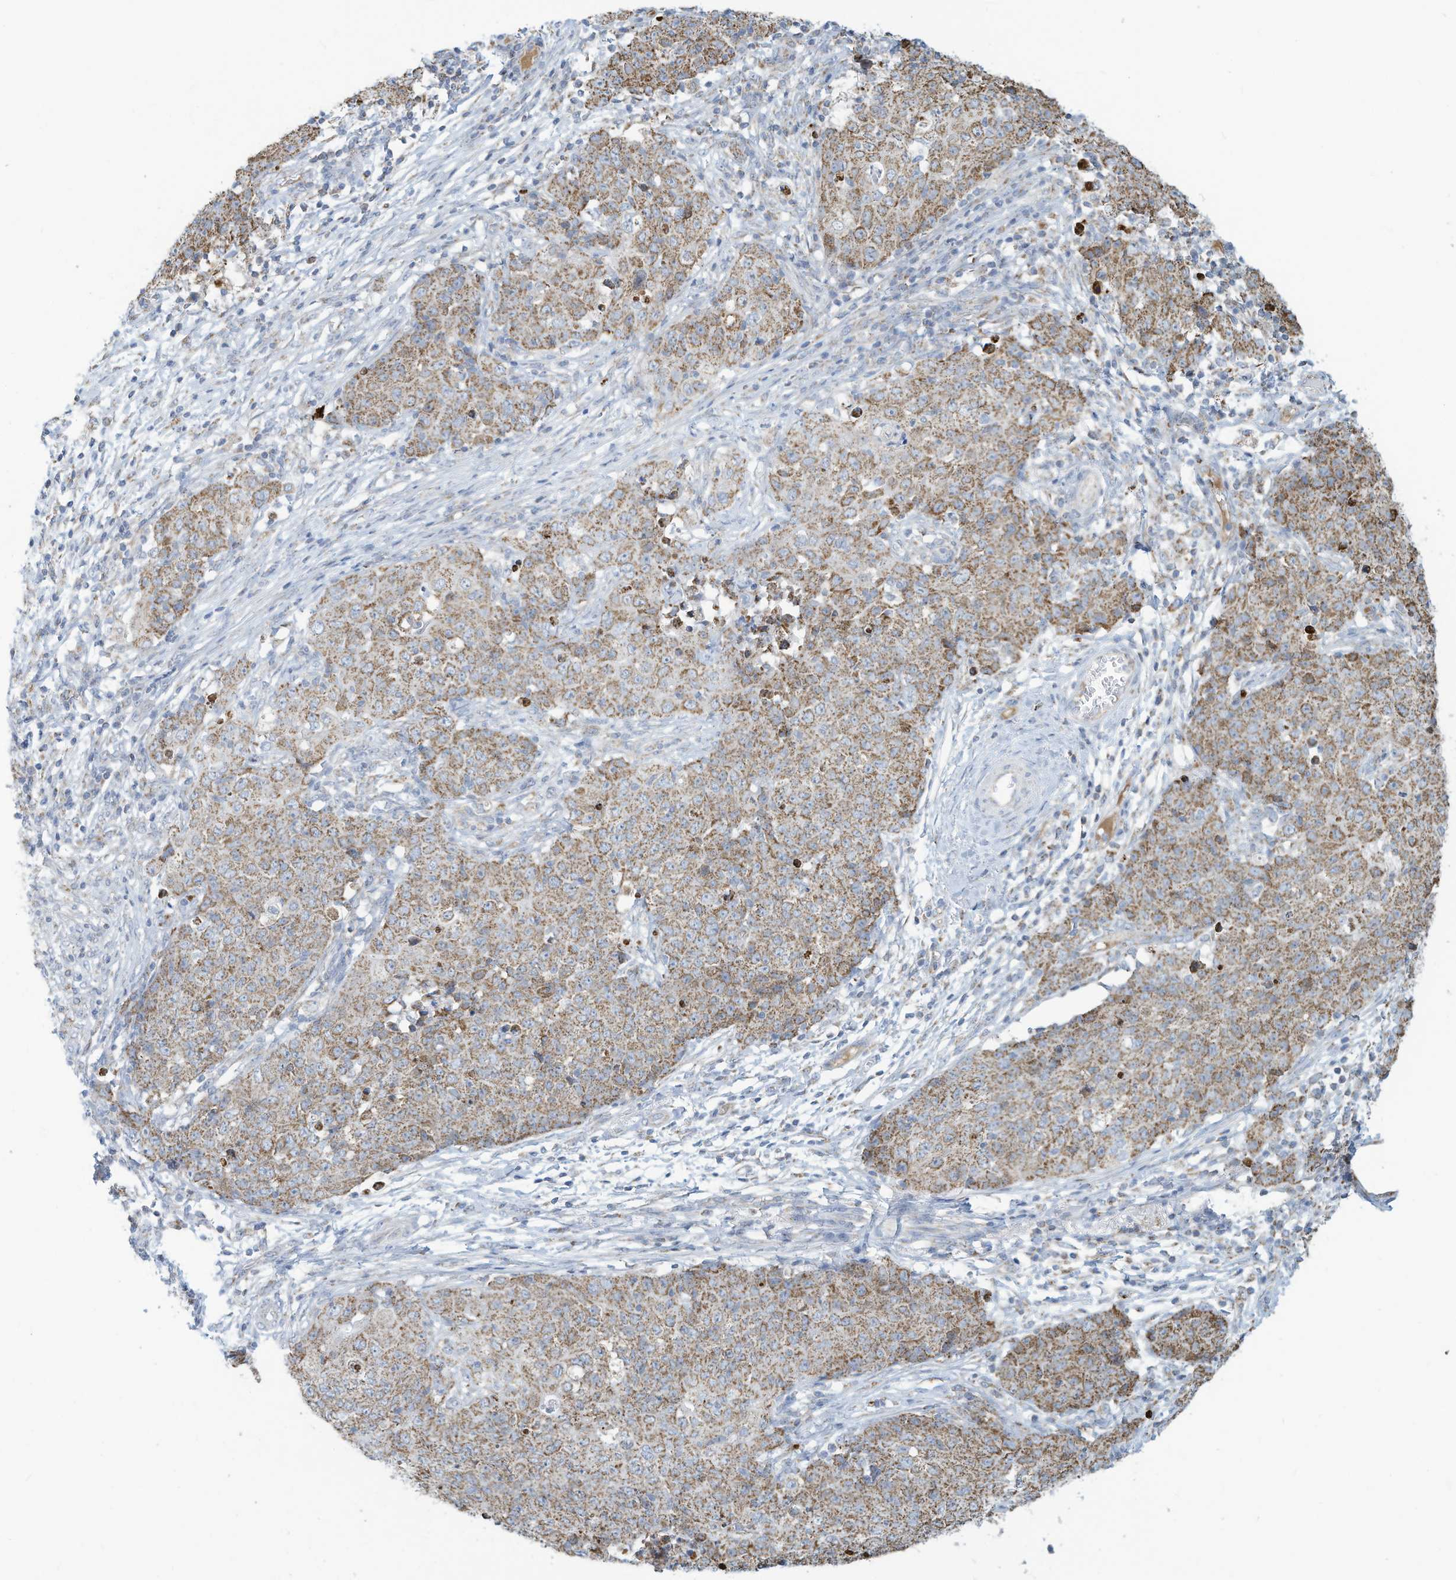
{"staining": {"intensity": "moderate", "quantity": "25%-75%", "location": "cytoplasmic/membranous"}, "tissue": "ovarian cancer", "cell_type": "Tumor cells", "image_type": "cancer", "snomed": [{"axis": "morphology", "description": "Carcinoma, endometroid"}, {"axis": "topography", "description": "Ovary"}], "caption": "IHC of ovarian endometroid carcinoma exhibits medium levels of moderate cytoplasmic/membranous positivity in about 25%-75% of tumor cells.", "gene": "NLN", "patient": {"sex": "female", "age": 42}}